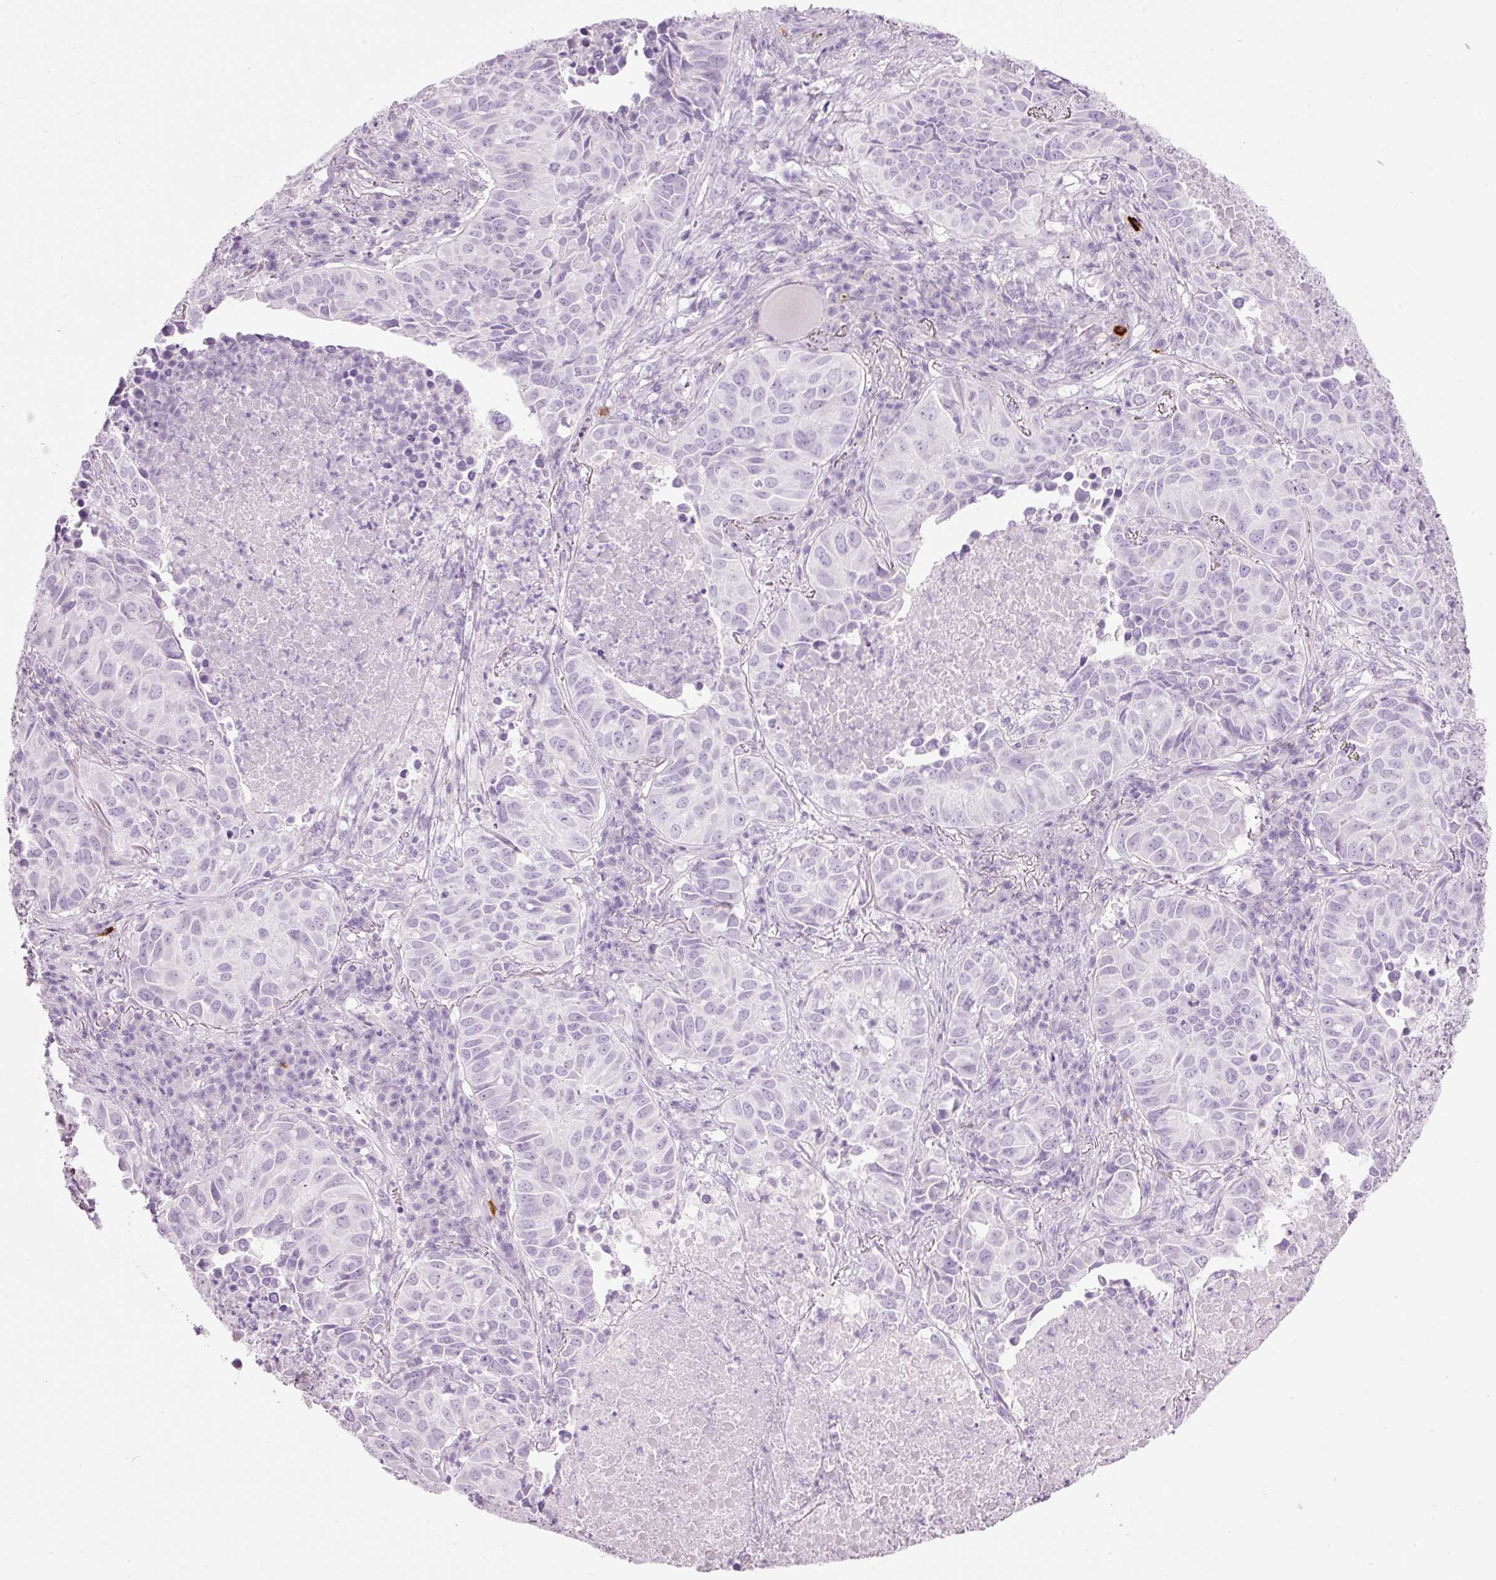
{"staining": {"intensity": "negative", "quantity": "none", "location": "none"}, "tissue": "lung cancer", "cell_type": "Tumor cells", "image_type": "cancer", "snomed": [{"axis": "morphology", "description": "Adenocarcinoma, NOS"}, {"axis": "topography", "description": "Lung"}], "caption": "There is no significant staining in tumor cells of lung cancer (adenocarcinoma). Brightfield microscopy of IHC stained with DAB (brown) and hematoxylin (blue), captured at high magnification.", "gene": "CMA1", "patient": {"sex": "female", "age": 50}}